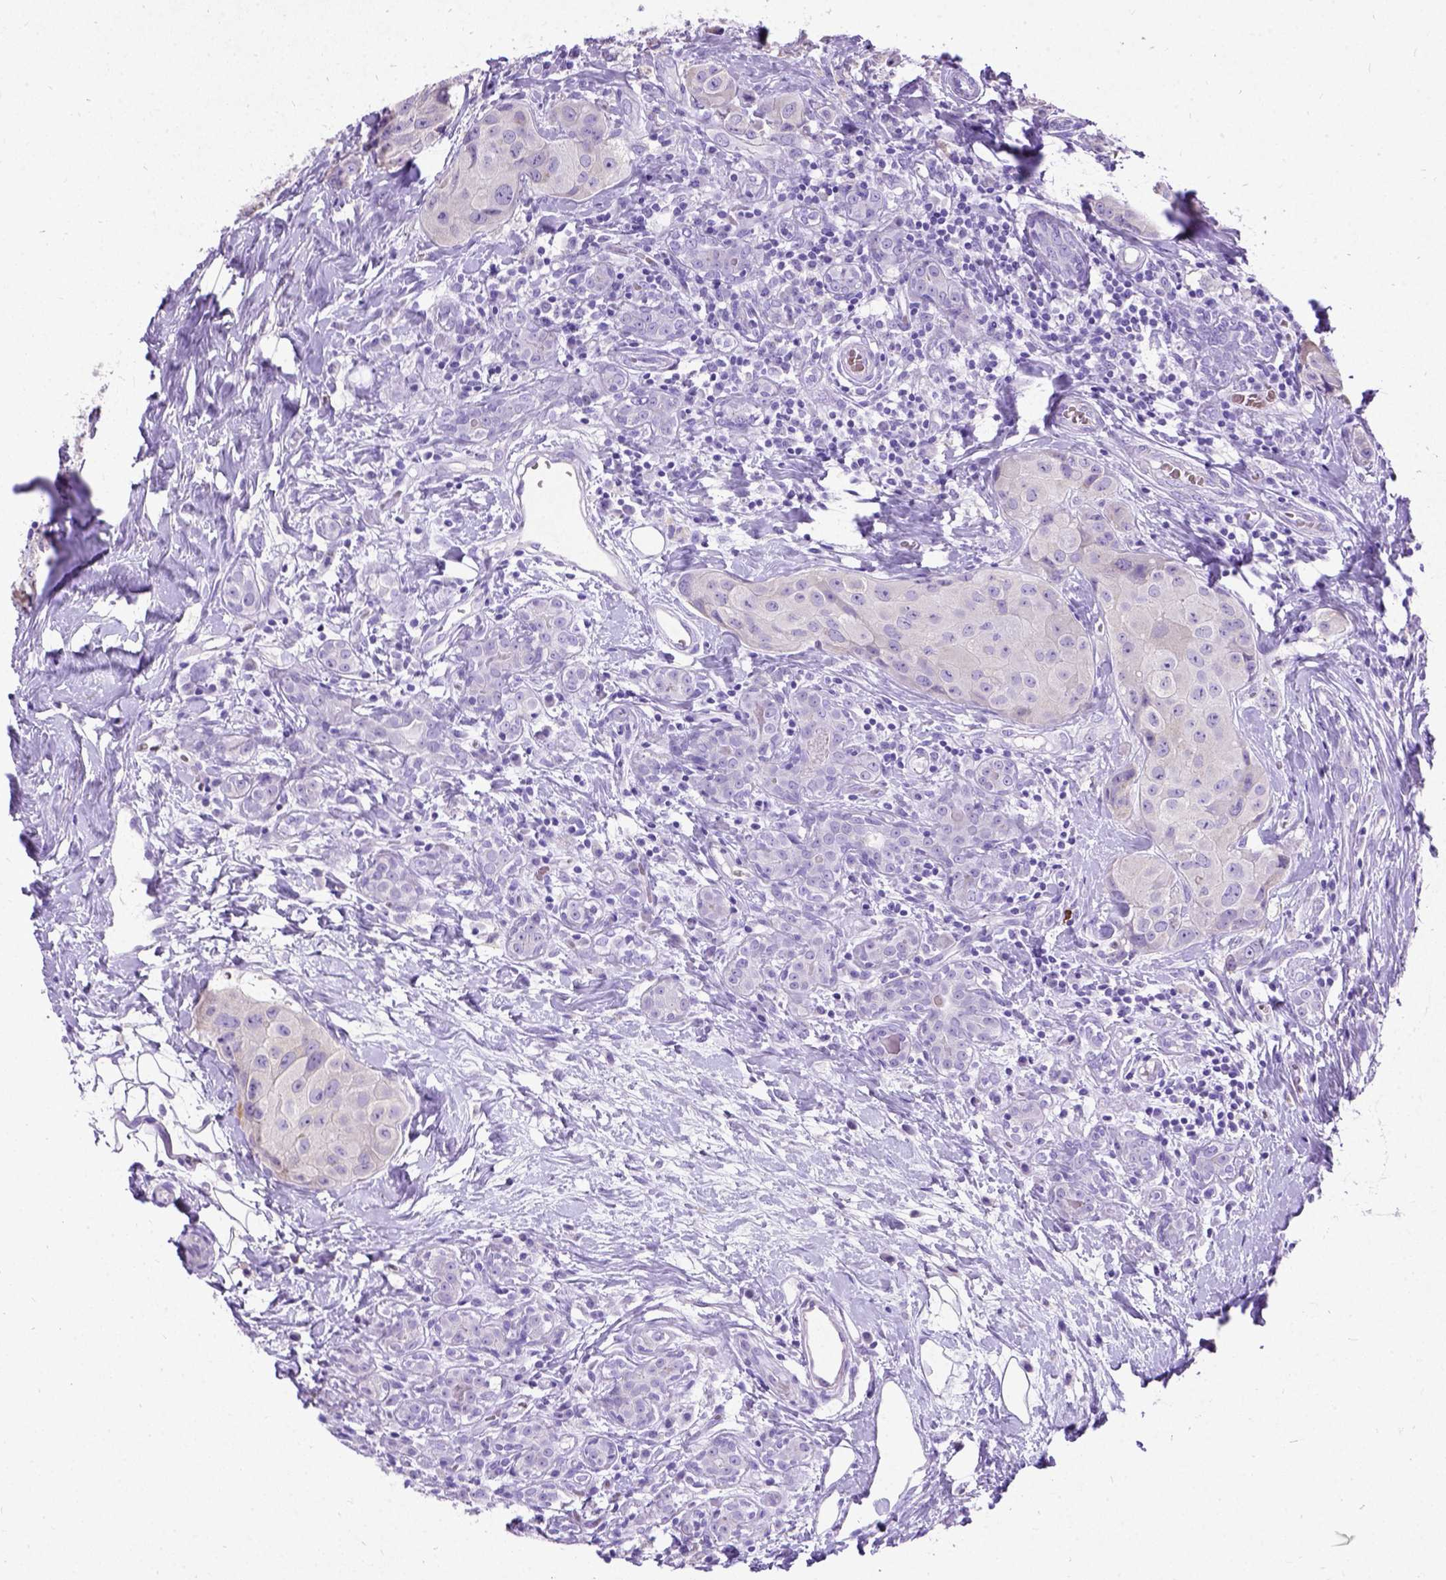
{"staining": {"intensity": "weak", "quantity": "25%-75%", "location": "cytoplasmic/membranous"}, "tissue": "breast cancer", "cell_type": "Tumor cells", "image_type": "cancer", "snomed": [{"axis": "morphology", "description": "Duct carcinoma"}, {"axis": "topography", "description": "Breast"}], "caption": "Human breast cancer (invasive ductal carcinoma) stained with a protein marker exhibits weak staining in tumor cells.", "gene": "NEUROD4", "patient": {"sex": "female", "age": 43}}